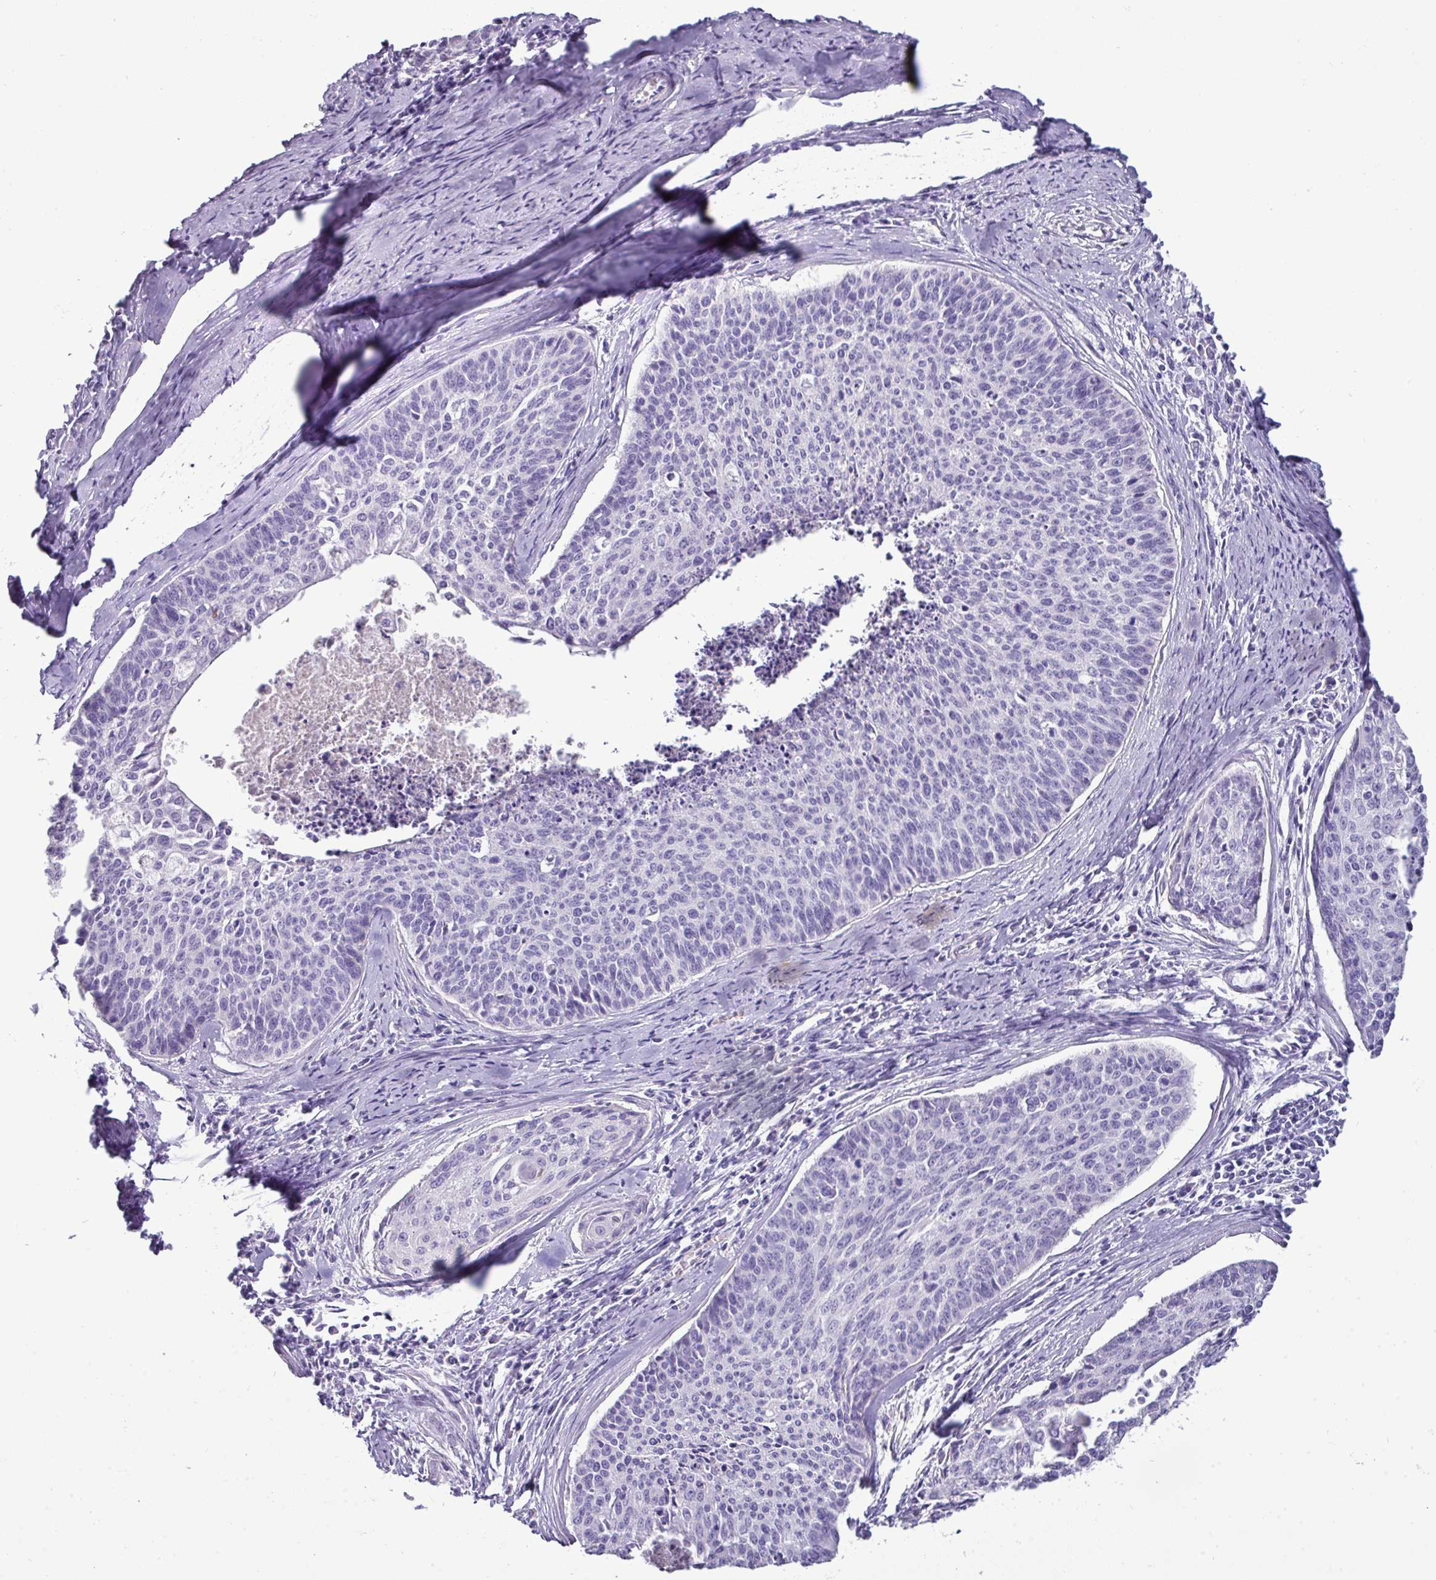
{"staining": {"intensity": "negative", "quantity": "none", "location": "none"}, "tissue": "cervical cancer", "cell_type": "Tumor cells", "image_type": "cancer", "snomed": [{"axis": "morphology", "description": "Squamous cell carcinoma, NOS"}, {"axis": "topography", "description": "Cervix"}], "caption": "DAB (3,3'-diaminobenzidine) immunohistochemical staining of human squamous cell carcinoma (cervical) demonstrates no significant positivity in tumor cells.", "gene": "GSTA3", "patient": {"sex": "female", "age": 55}}